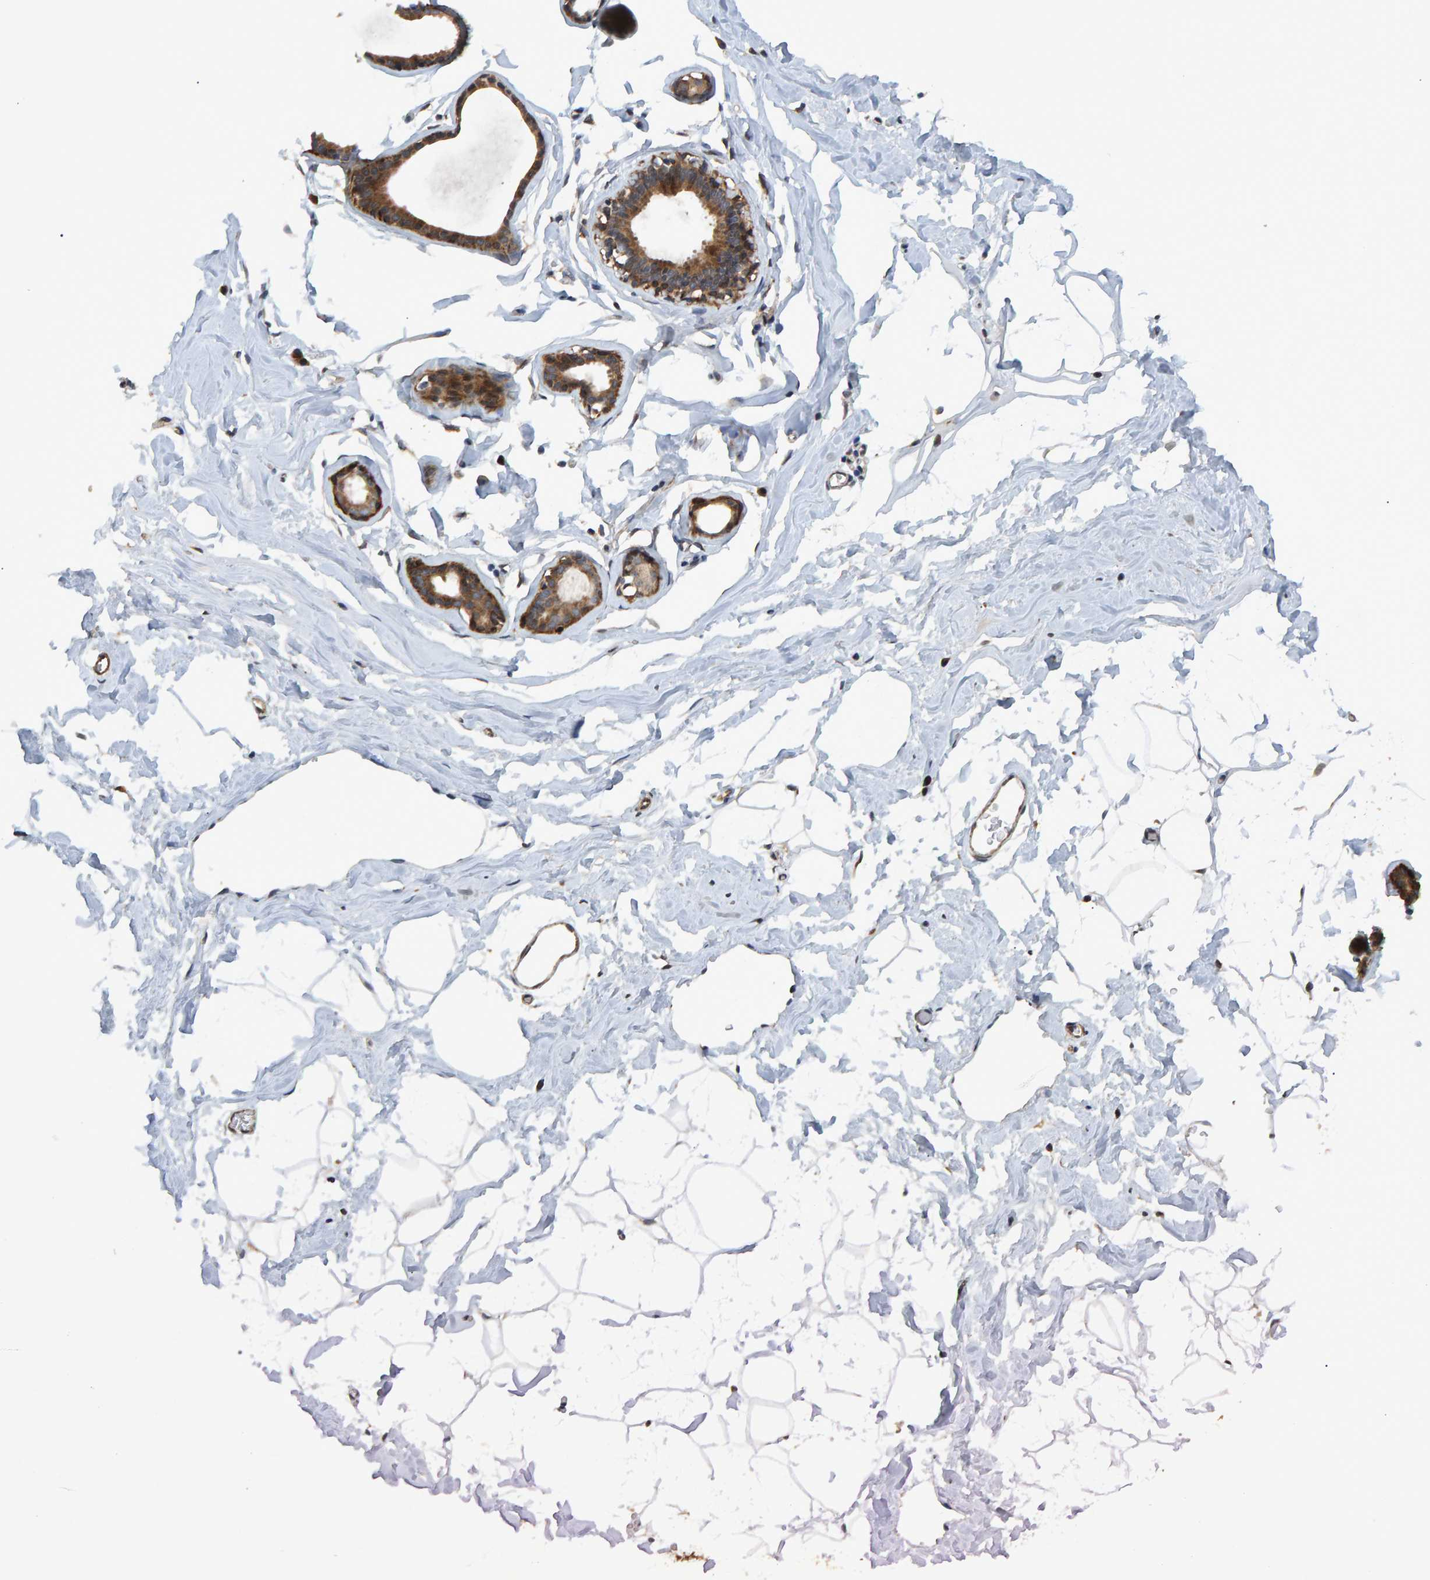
{"staining": {"intensity": "weak", "quantity": "<25%", "location": "cytoplasmic/membranous"}, "tissue": "adipose tissue", "cell_type": "Adipocytes", "image_type": "normal", "snomed": [{"axis": "morphology", "description": "Normal tissue, NOS"}, {"axis": "morphology", "description": "Fibrosis, NOS"}, {"axis": "topography", "description": "Breast"}, {"axis": "topography", "description": "Adipose tissue"}], "caption": "Adipose tissue stained for a protein using immunohistochemistry (IHC) reveals no positivity adipocytes.", "gene": "ATP6V1H", "patient": {"sex": "female", "age": 39}}